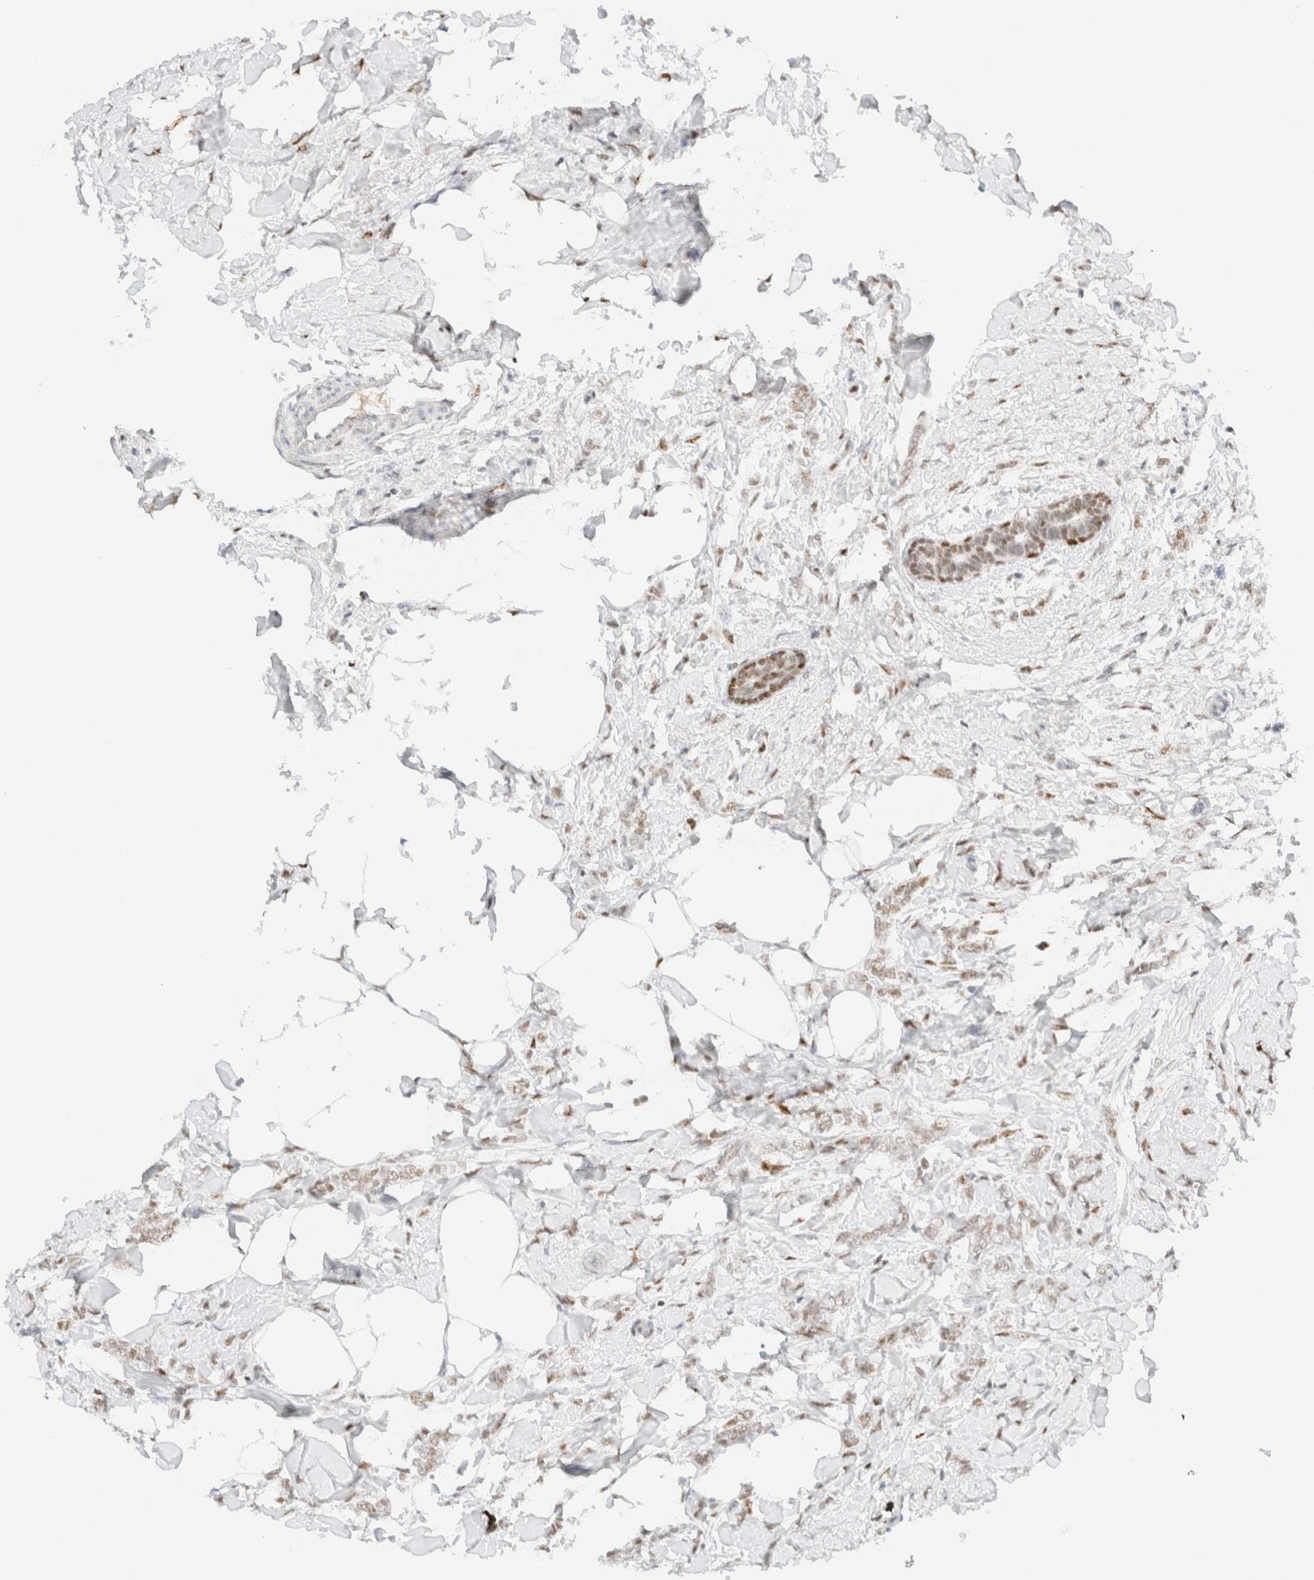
{"staining": {"intensity": "weak", "quantity": ">75%", "location": "nuclear"}, "tissue": "breast cancer", "cell_type": "Tumor cells", "image_type": "cancer", "snomed": [{"axis": "morphology", "description": "Lobular carcinoma, in situ"}, {"axis": "morphology", "description": "Lobular carcinoma"}, {"axis": "topography", "description": "Breast"}], "caption": "Immunohistochemistry photomicrograph of human breast cancer stained for a protein (brown), which shows low levels of weak nuclear expression in approximately >75% of tumor cells.", "gene": "DDB2", "patient": {"sex": "female", "age": 41}}